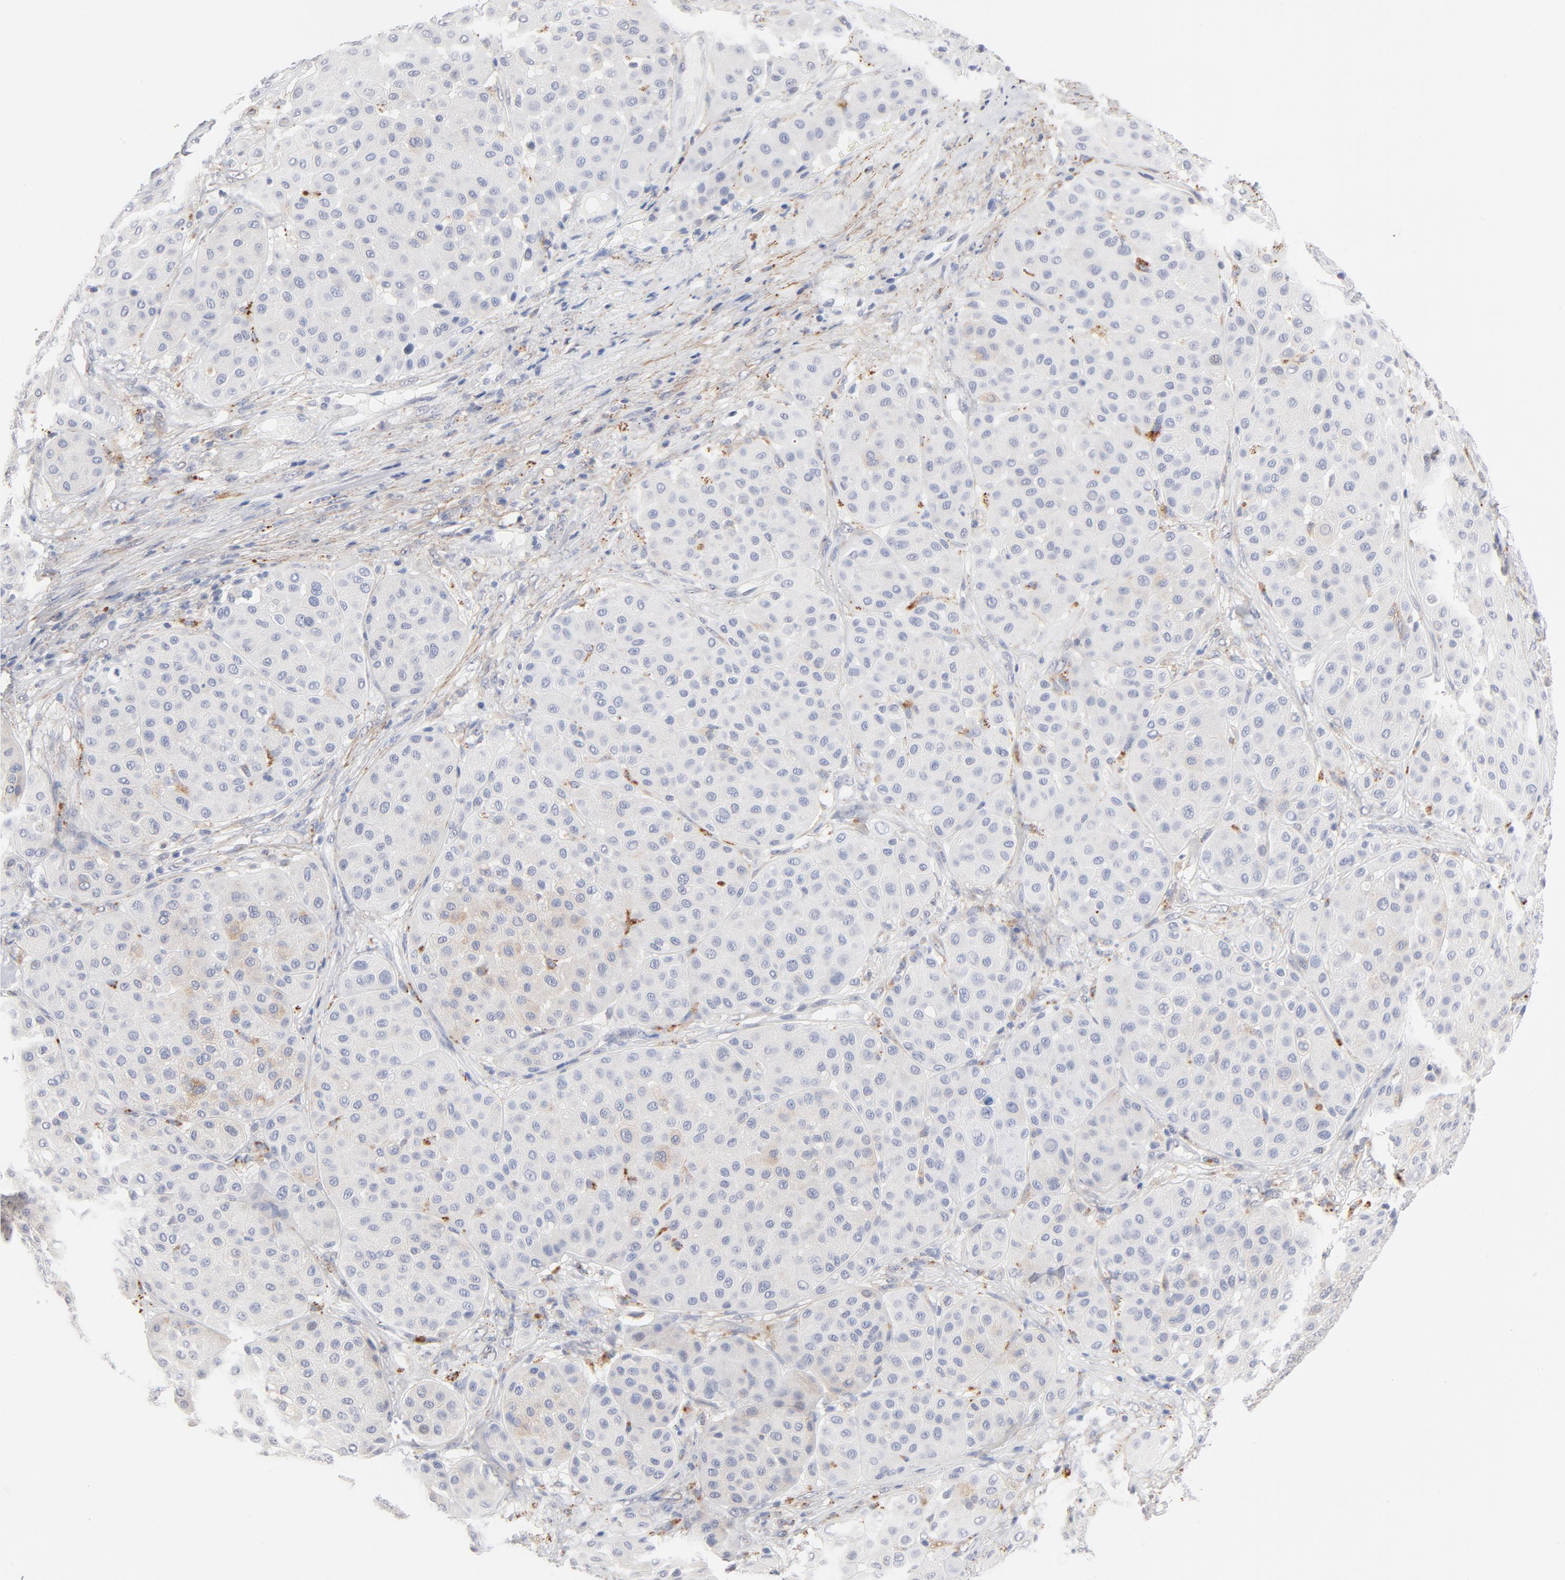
{"staining": {"intensity": "negative", "quantity": "none", "location": "none"}, "tissue": "melanoma", "cell_type": "Tumor cells", "image_type": "cancer", "snomed": [{"axis": "morphology", "description": "Normal tissue, NOS"}, {"axis": "morphology", "description": "Malignant melanoma, Metastatic site"}, {"axis": "topography", "description": "Skin"}], "caption": "This micrograph is of malignant melanoma (metastatic site) stained with immunohistochemistry to label a protein in brown with the nuclei are counter-stained blue. There is no staining in tumor cells.", "gene": "LTBP2", "patient": {"sex": "male", "age": 41}}